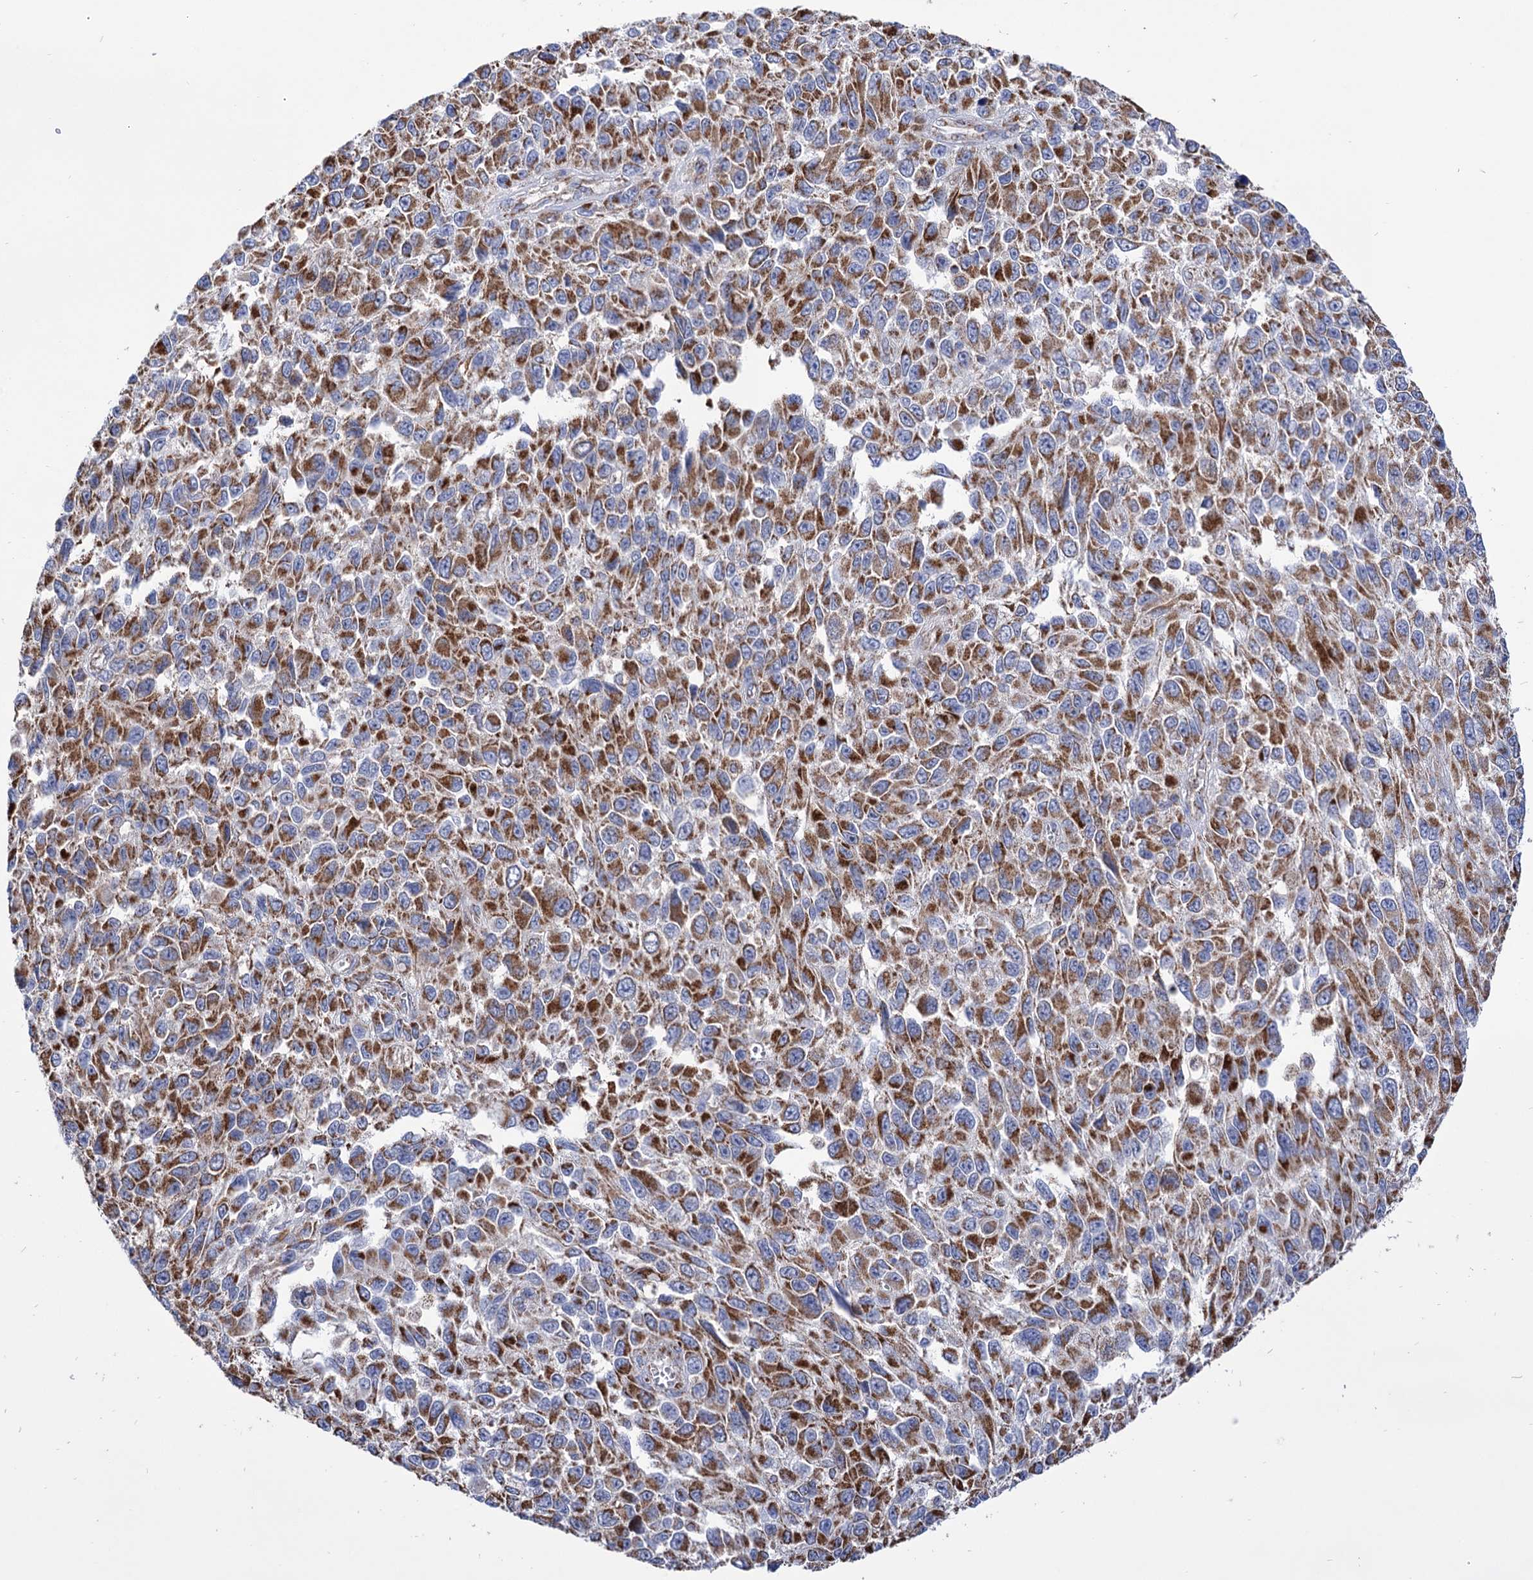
{"staining": {"intensity": "moderate", "quantity": ">75%", "location": "cytoplasmic/membranous"}, "tissue": "melanoma", "cell_type": "Tumor cells", "image_type": "cancer", "snomed": [{"axis": "morphology", "description": "Normal tissue, NOS"}, {"axis": "morphology", "description": "Malignant melanoma, NOS"}, {"axis": "topography", "description": "Skin"}], "caption": "IHC photomicrograph of neoplastic tissue: human malignant melanoma stained using immunohistochemistry (IHC) demonstrates medium levels of moderate protein expression localized specifically in the cytoplasmic/membranous of tumor cells, appearing as a cytoplasmic/membranous brown color.", "gene": "ABHD10", "patient": {"sex": "female", "age": 96}}